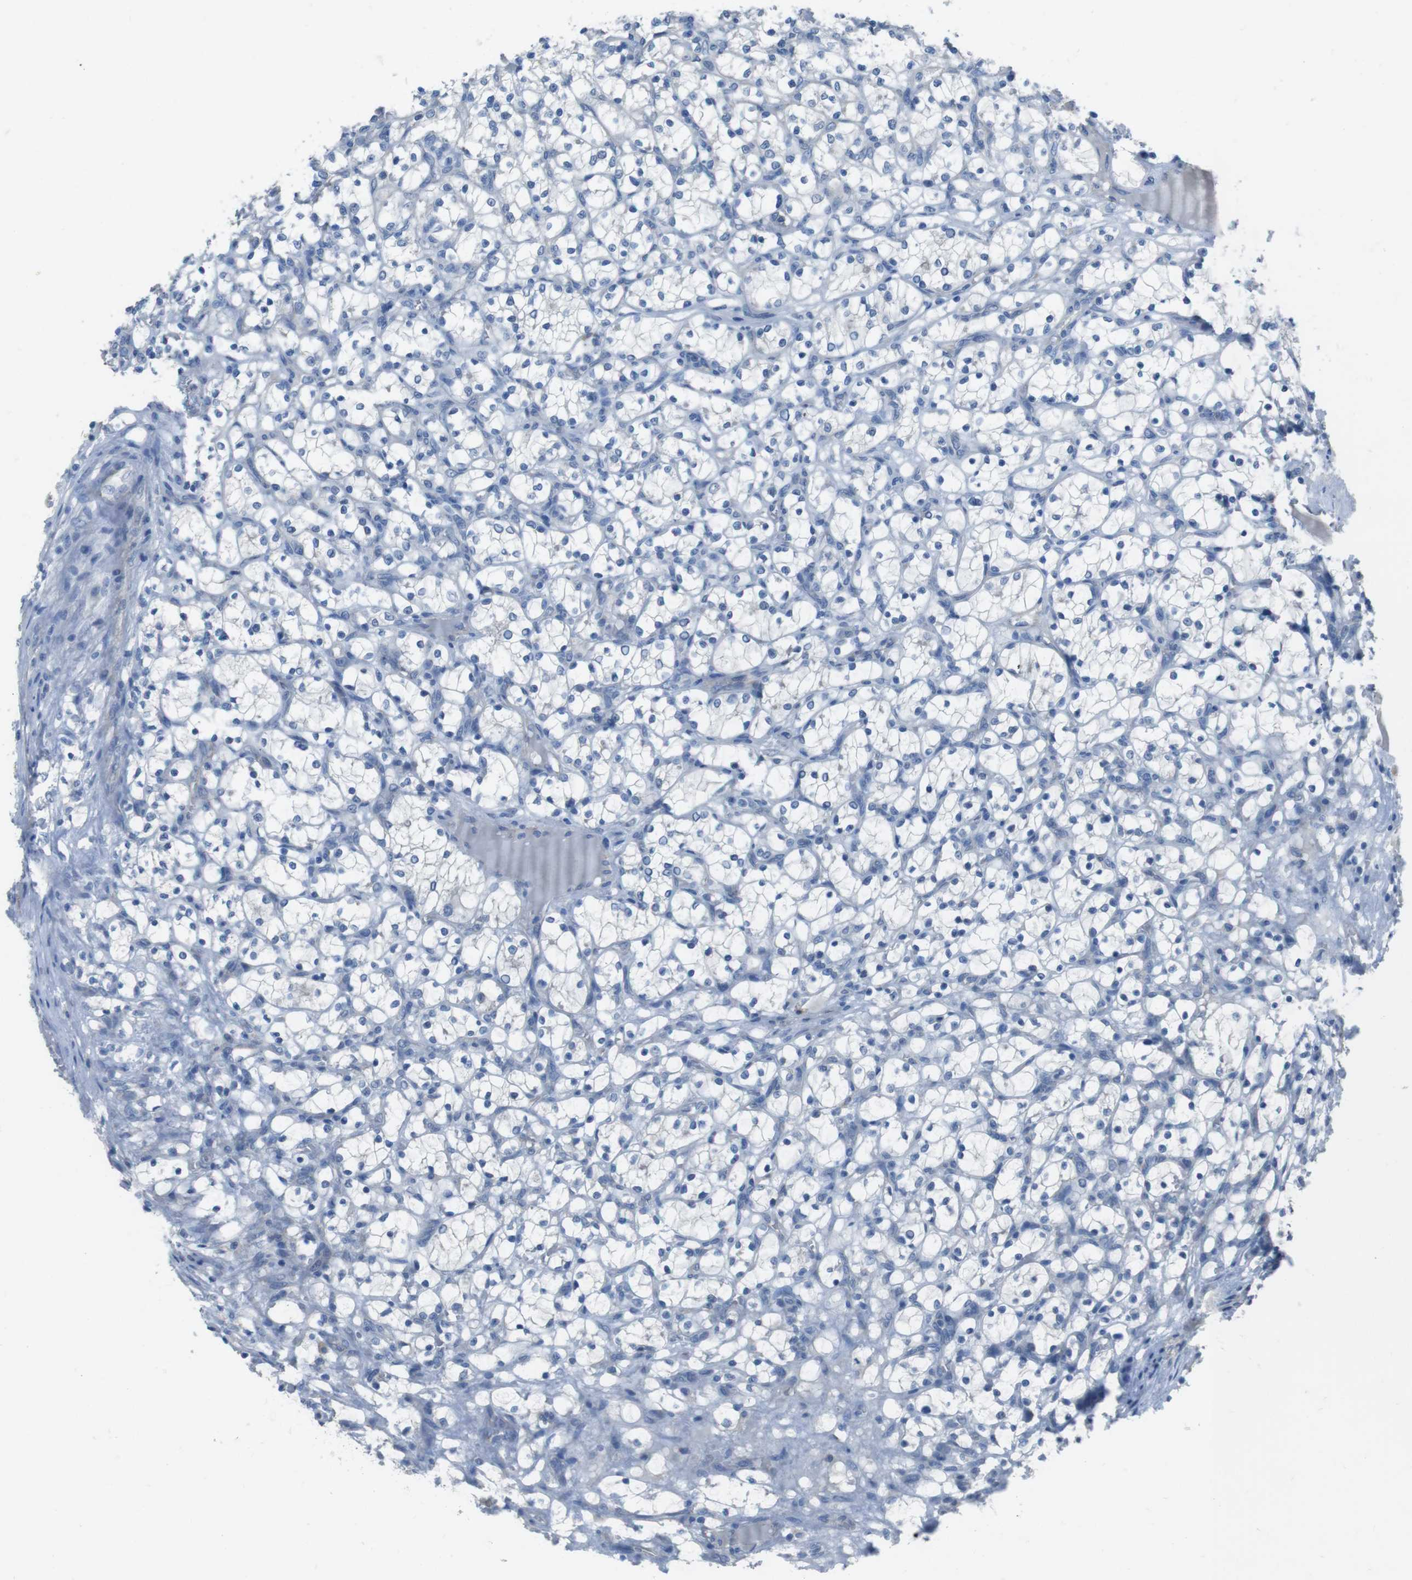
{"staining": {"intensity": "negative", "quantity": "none", "location": "none"}, "tissue": "renal cancer", "cell_type": "Tumor cells", "image_type": "cancer", "snomed": [{"axis": "morphology", "description": "Adenocarcinoma, NOS"}, {"axis": "topography", "description": "Kidney"}], "caption": "Immunohistochemical staining of adenocarcinoma (renal) shows no significant expression in tumor cells. The staining was performed using DAB to visualize the protein expression in brown, while the nuclei were stained in blue with hematoxylin (Magnification: 20x).", "gene": "CYP2C8", "patient": {"sex": "female", "age": 69}}